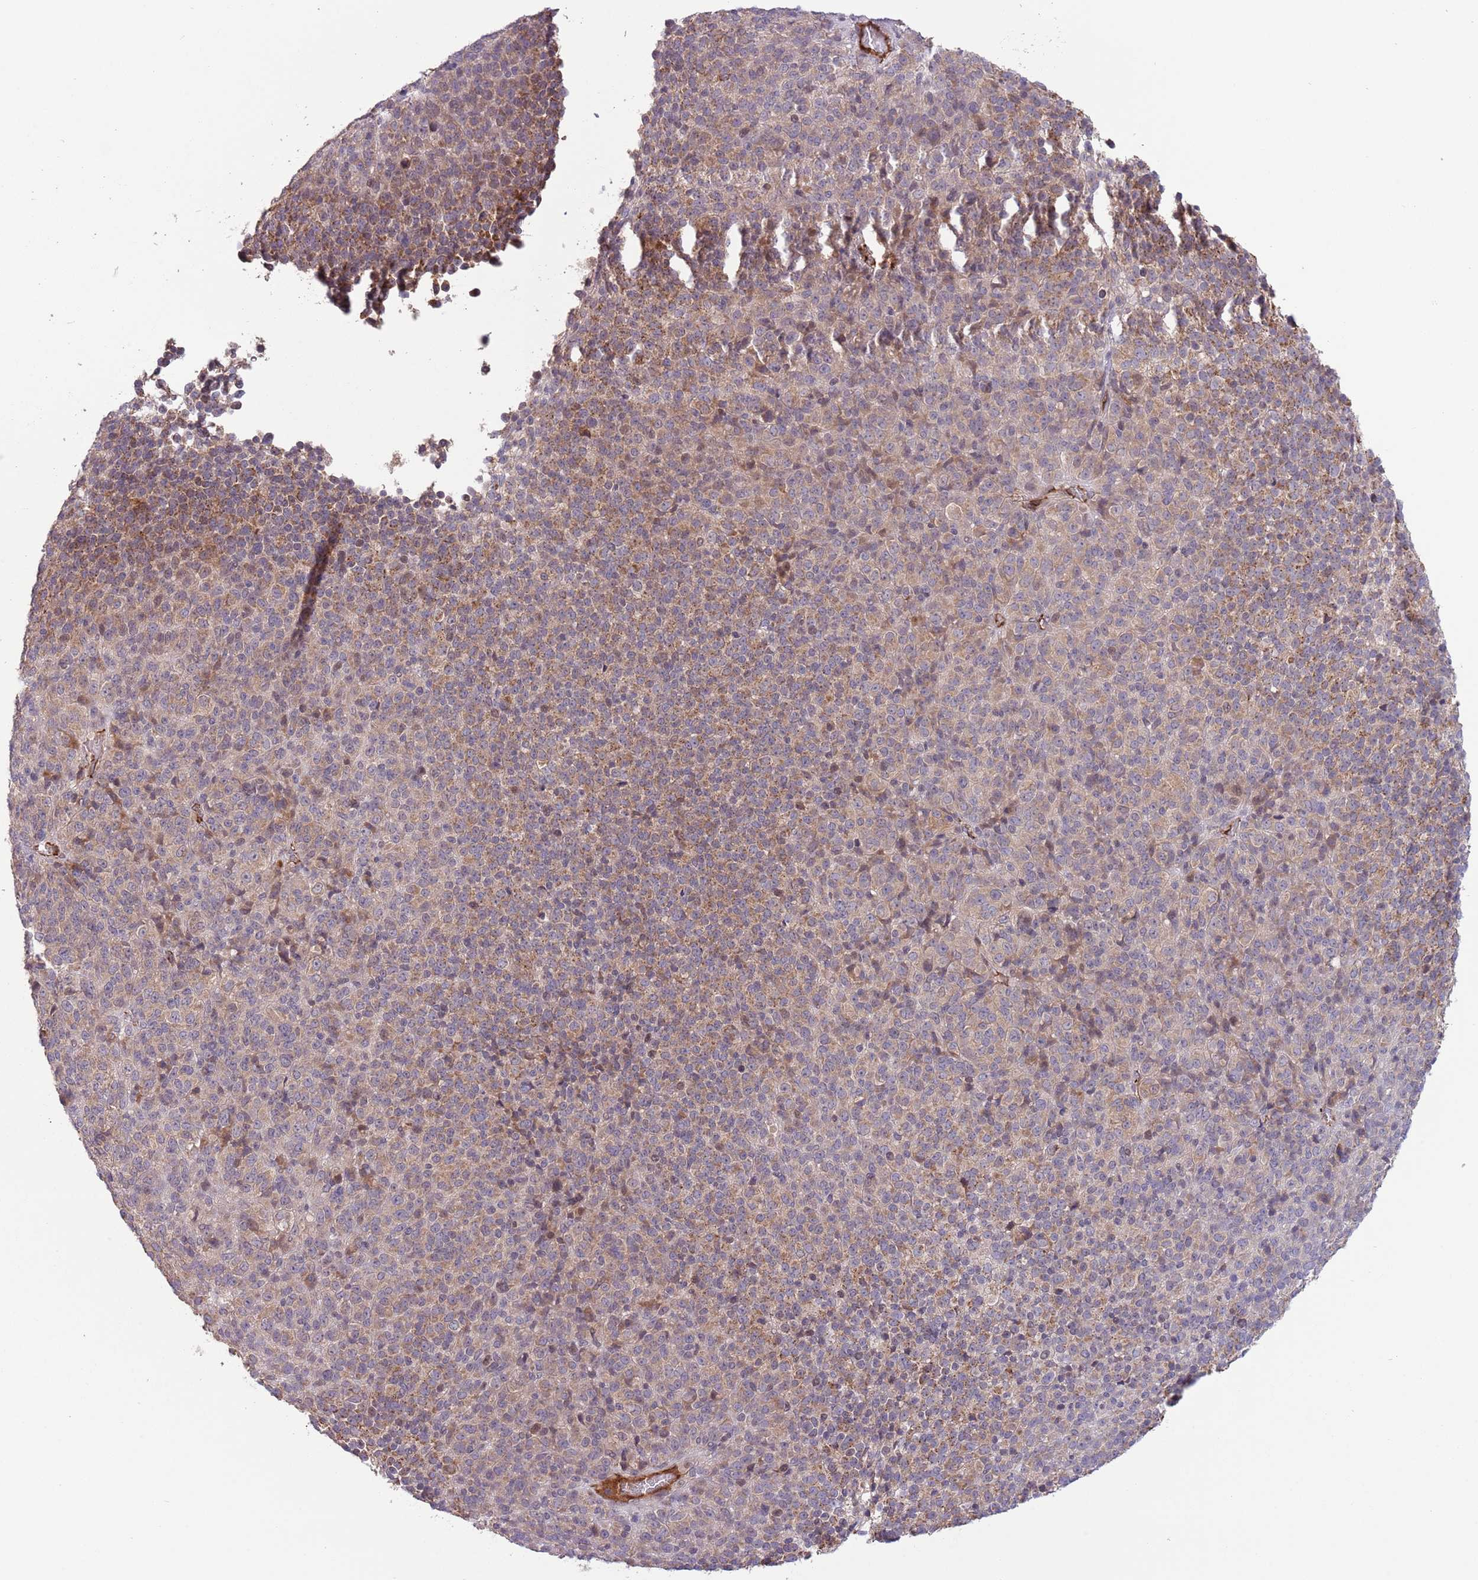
{"staining": {"intensity": "moderate", "quantity": "25%-75%", "location": "cytoplasmic/membranous"}, "tissue": "melanoma", "cell_type": "Tumor cells", "image_type": "cancer", "snomed": [{"axis": "morphology", "description": "Malignant melanoma, Metastatic site"}, {"axis": "topography", "description": "Brain"}], "caption": "There is medium levels of moderate cytoplasmic/membranous positivity in tumor cells of malignant melanoma (metastatic site), as demonstrated by immunohistochemical staining (brown color).", "gene": "DPP10", "patient": {"sex": "female", "age": 56}}